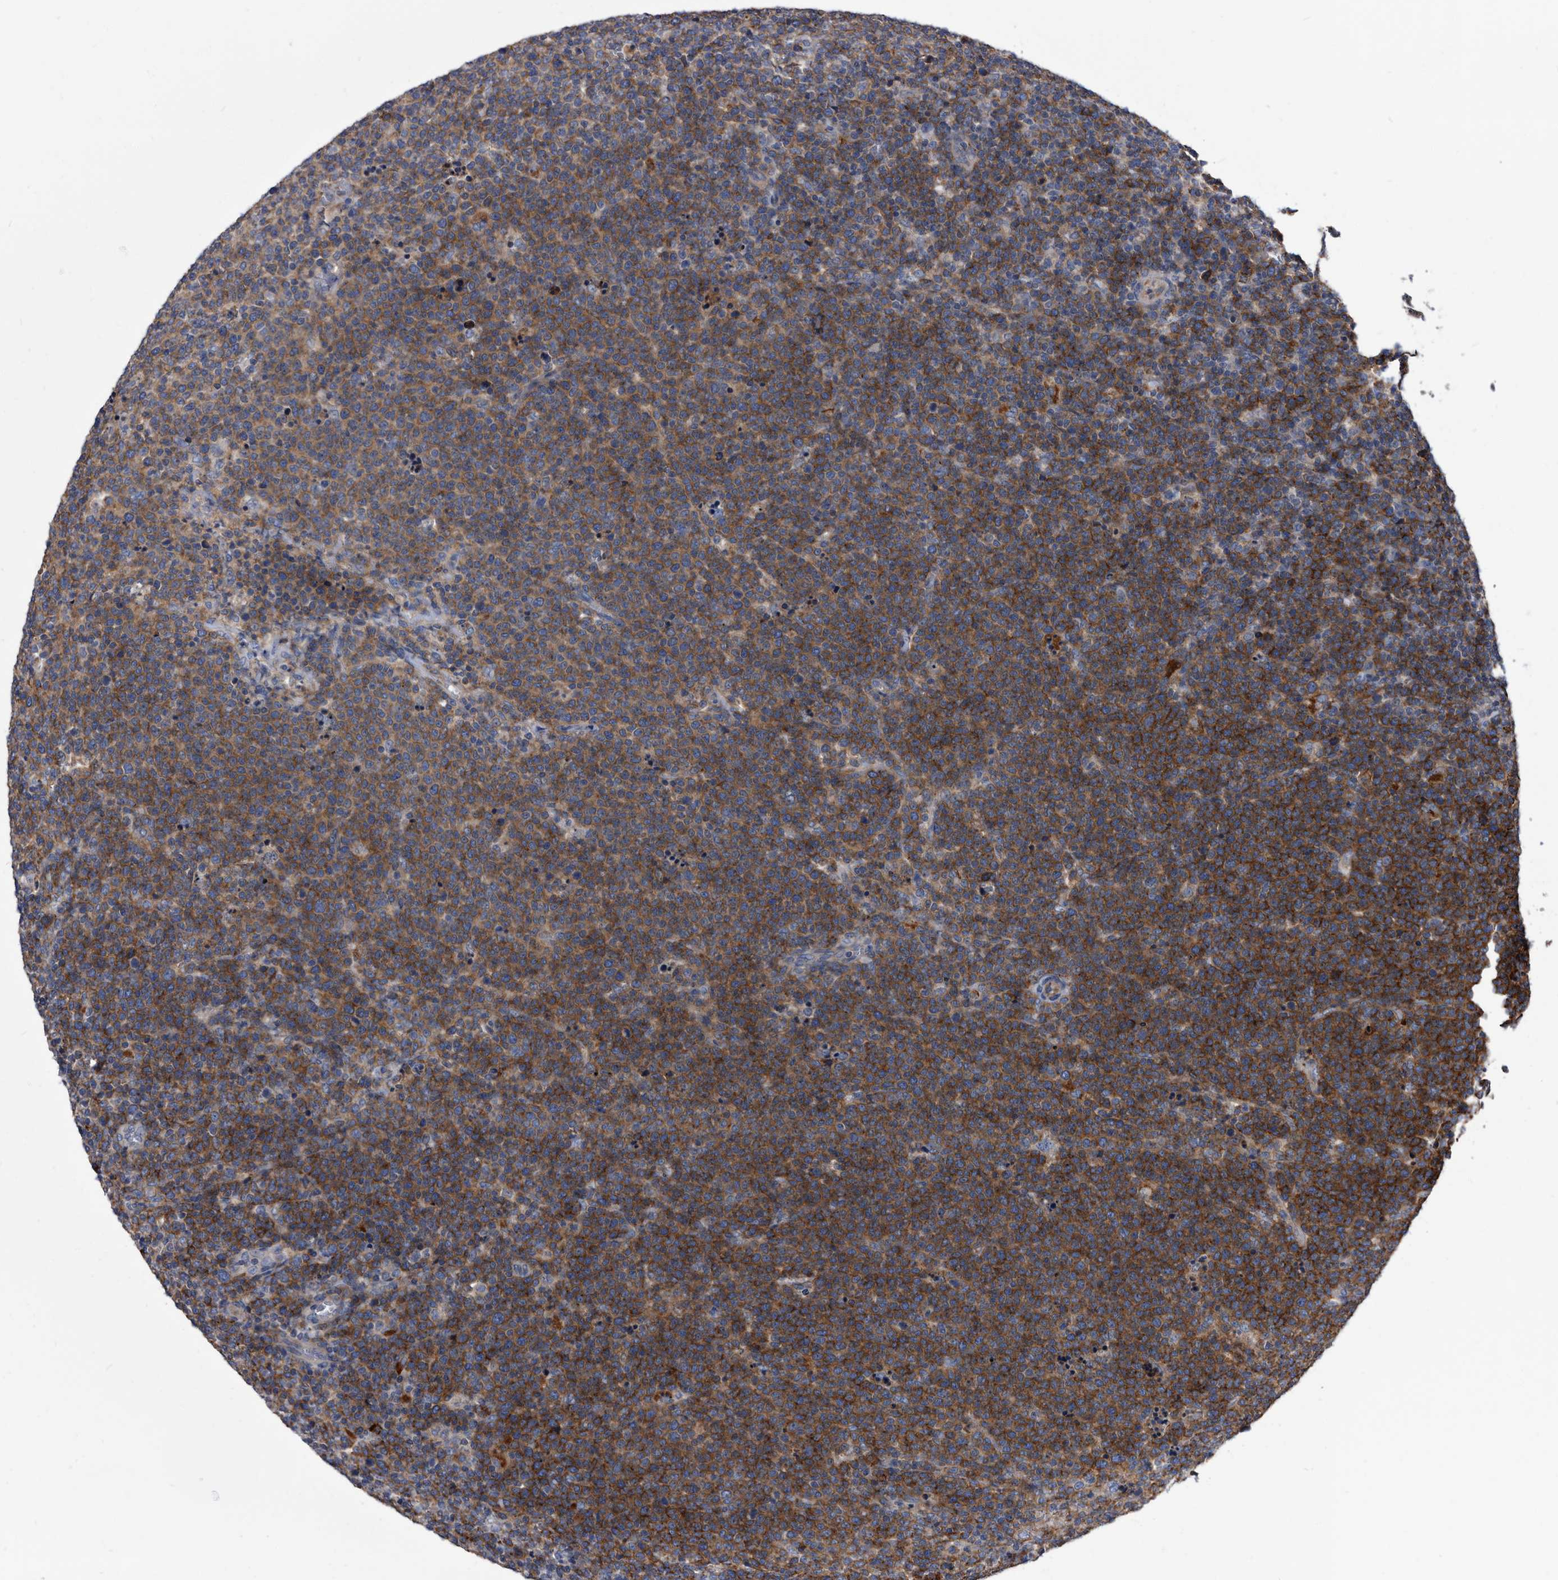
{"staining": {"intensity": "moderate", "quantity": ">75%", "location": "cytoplasmic/membranous"}, "tissue": "lymphoma", "cell_type": "Tumor cells", "image_type": "cancer", "snomed": [{"axis": "morphology", "description": "Malignant lymphoma, non-Hodgkin's type, High grade"}, {"axis": "topography", "description": "Lymph node"}], "caption": "Malignant lymphoma, non-Hodgkin's type (high-grade) stained with DAB (3,3'-diaminobenzidine) IHC shows medium levels of moderate cytoplasmic/membranous expression in approximately >75% of tumor cells. The staining is performed using DAB (3,3'-diaminobenzidine) brown chromogen to label protein expression. The nuclei are counter-stained blue using hematoxylin.", "gene": "DTNBP1", "patient": {"sex": "male", "age": 61}}